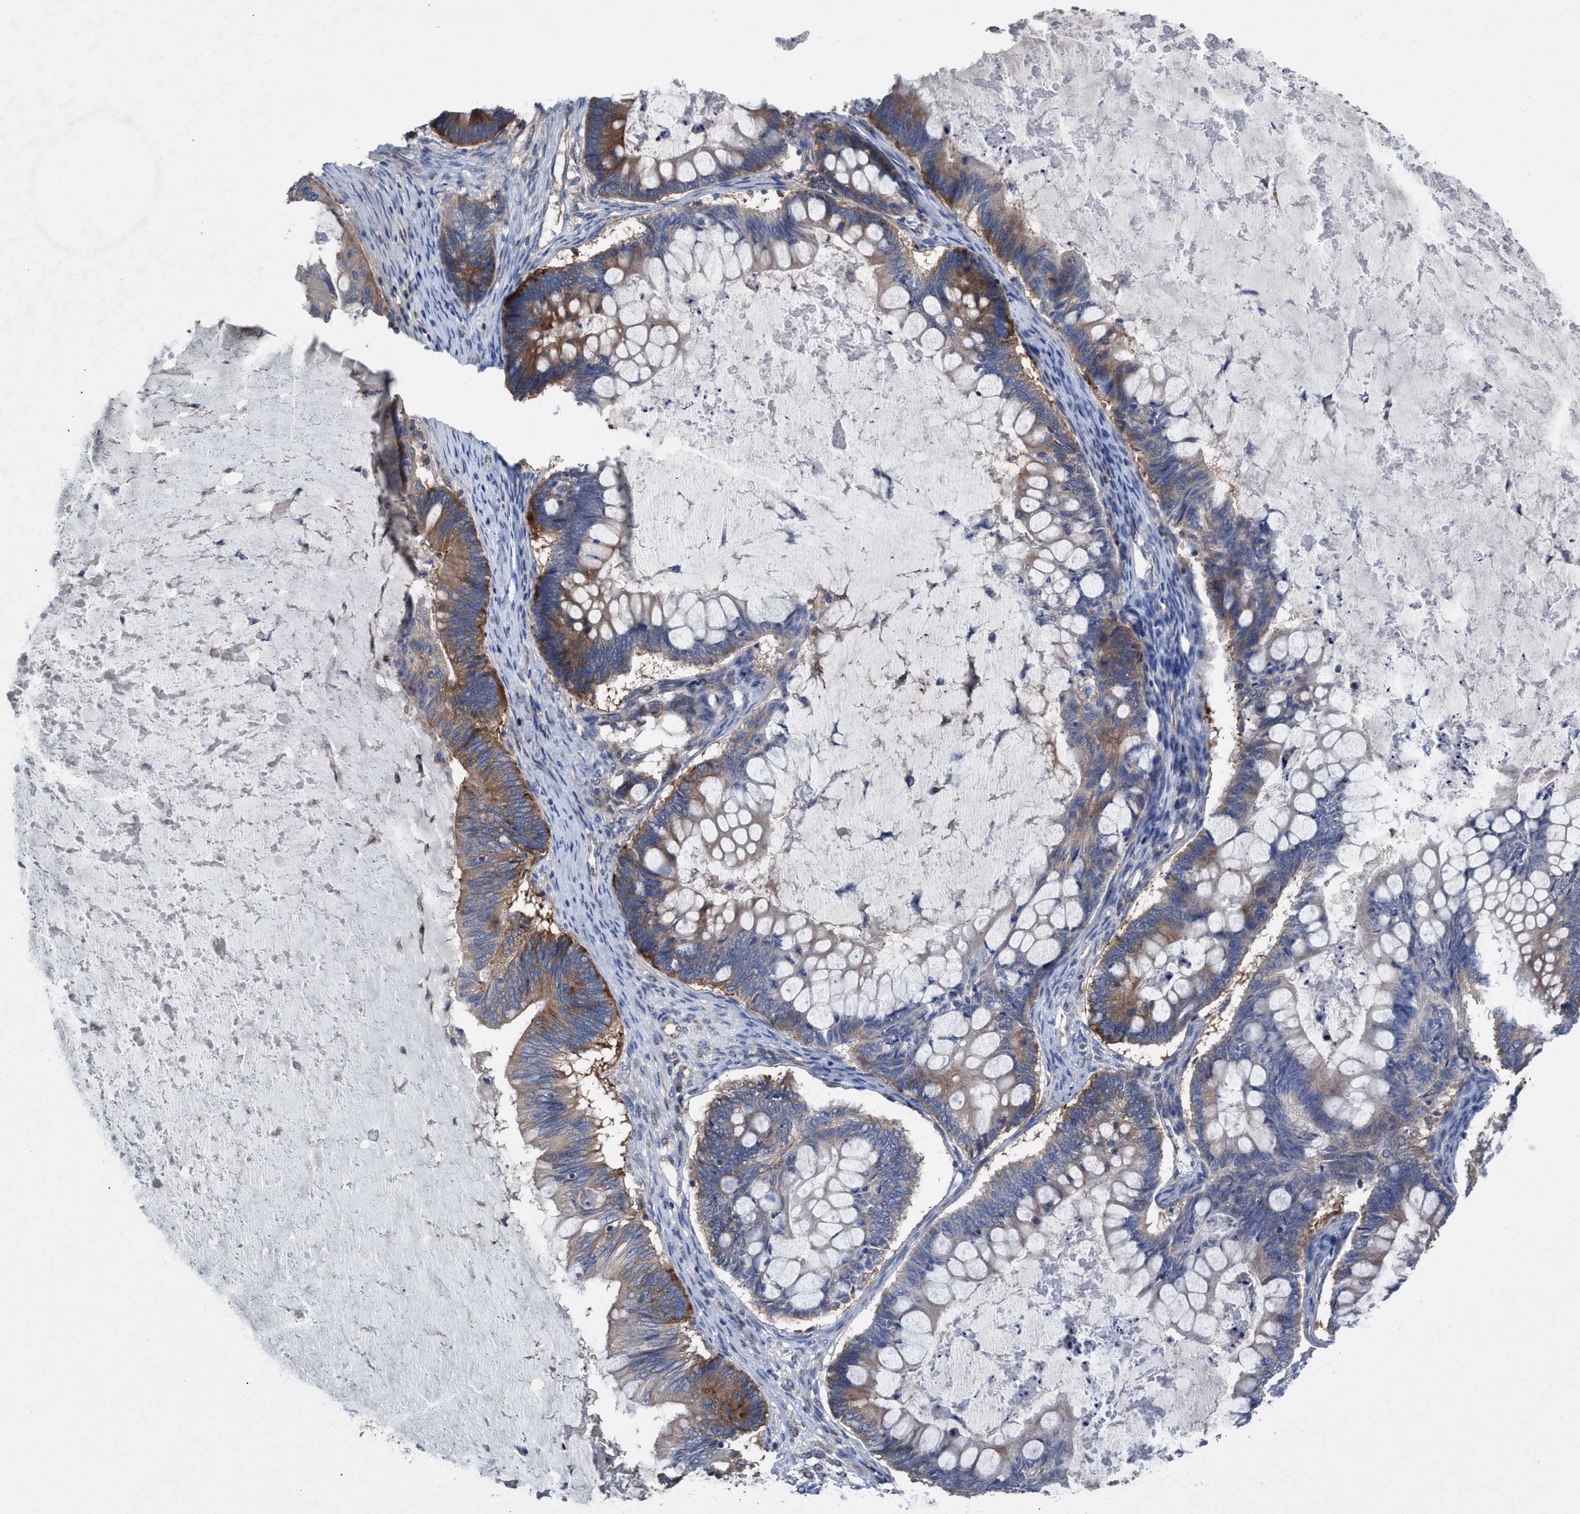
{"staining": {"intensity": "moderate", "quantity": ">75%", "location": "cytoplasmic/membranous"}, "tissue": "ovarian cancer", "cell_type": "Tumor cells", "image_type": "cancer", "snomed": [{"axis": "morphology", "description": "Cystadenocarcinoma, mucinous, NOS"}, {"axis": "topography", "description": "Ovary"}], "caption": "Ovarian mucinous cystadenocarcinoma stained for a protein displays moderate cytoplasmic/membranous positivity in tumor cells.", "gene": "NYAP1", "patient": {"sex": "female", "age": 61}}